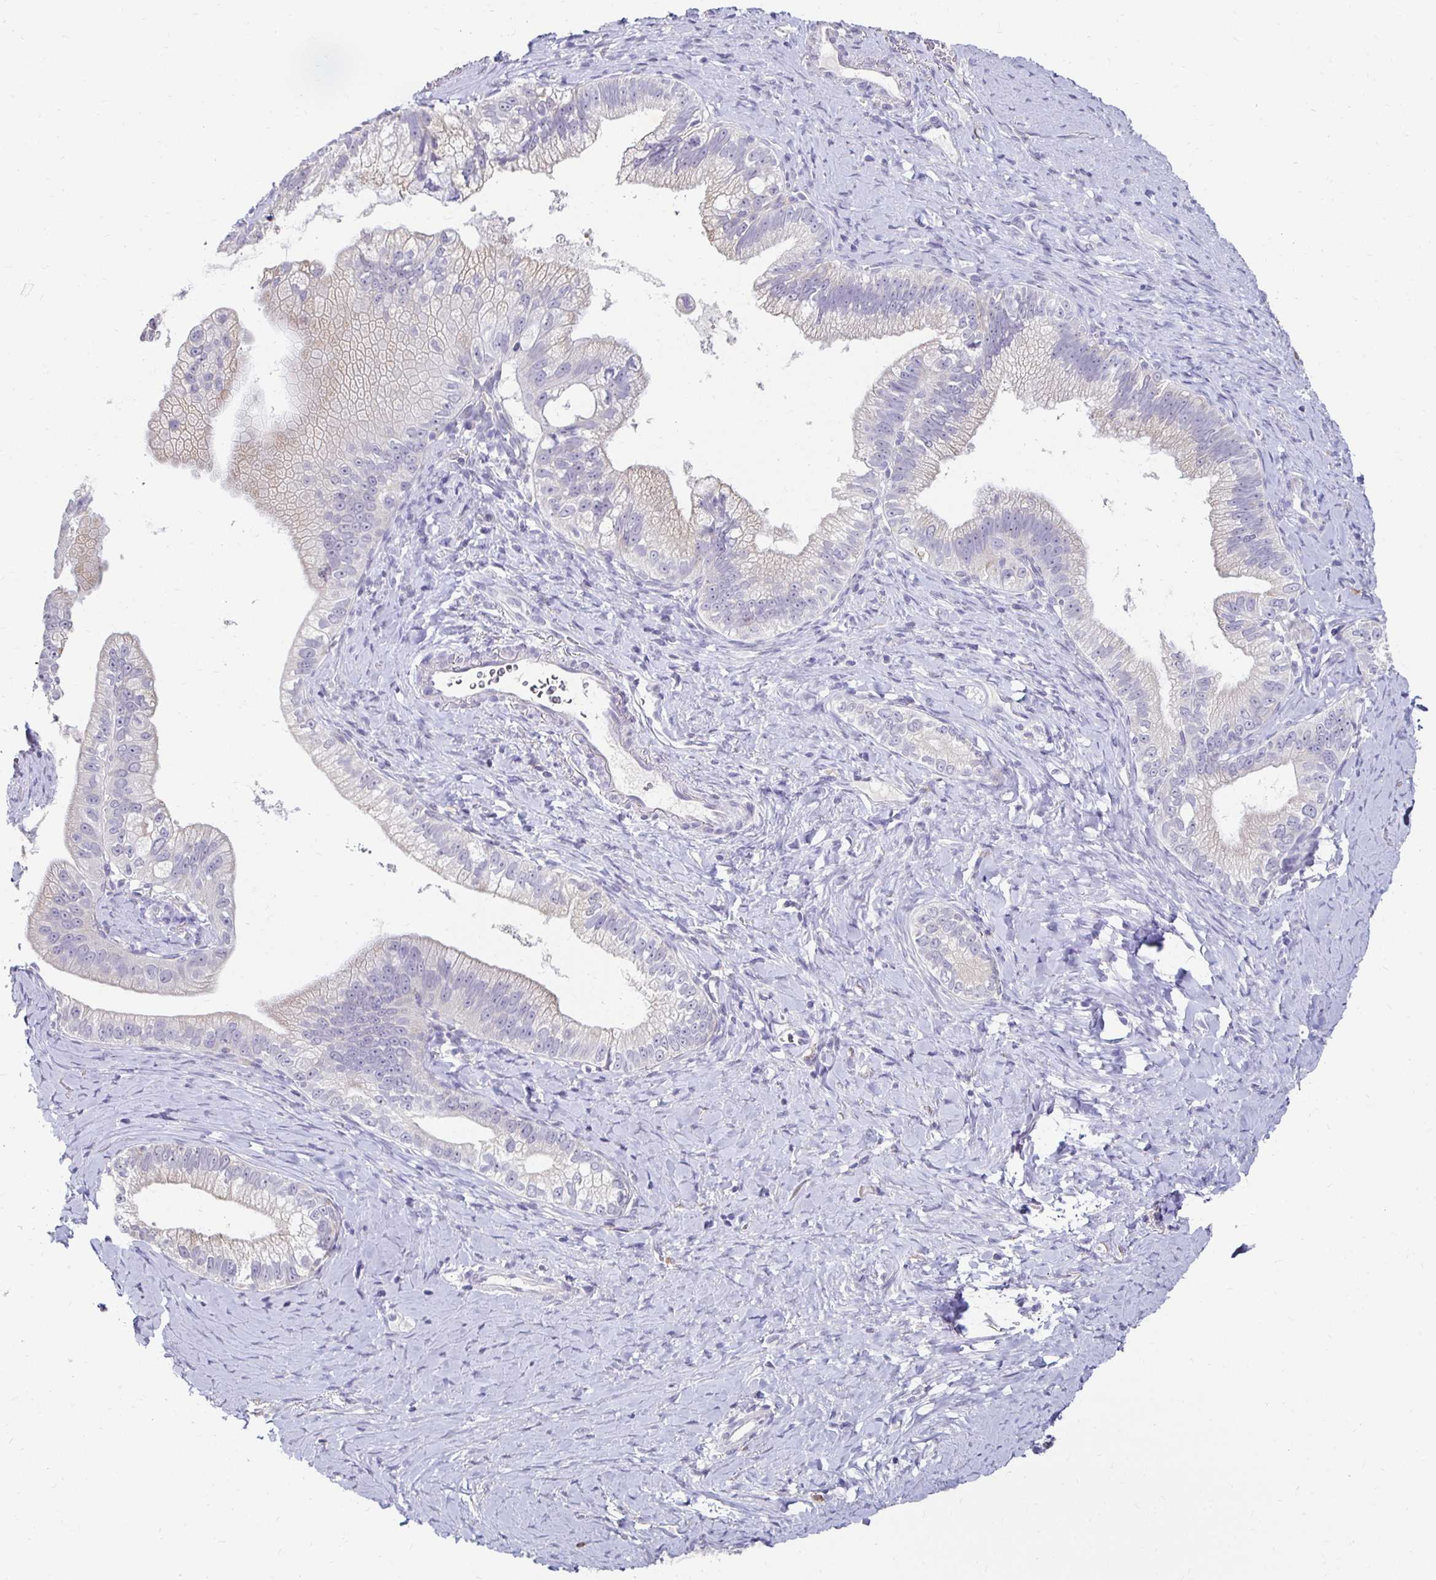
{"staining": {"intensity": "negative", "quantity": "none", "location": "none"}, "tissue": "pancreatic cancer", "cell_type": "Tumor cells", "image_type": "cancer", "snomed": [{"axis": "morphology", "description": "Adenocarcinoma, NOS"}, {"axis": "topography", "description": "Pancreas"}], "caption": "A high-resolution image shows immunohistochemistry (IHC) staining of adenocarcinoma (pancreatic), which reveals no significant positivity in tumor cells.", "gene": "GK2", "patient": {"sex": "male", "age": 70}}